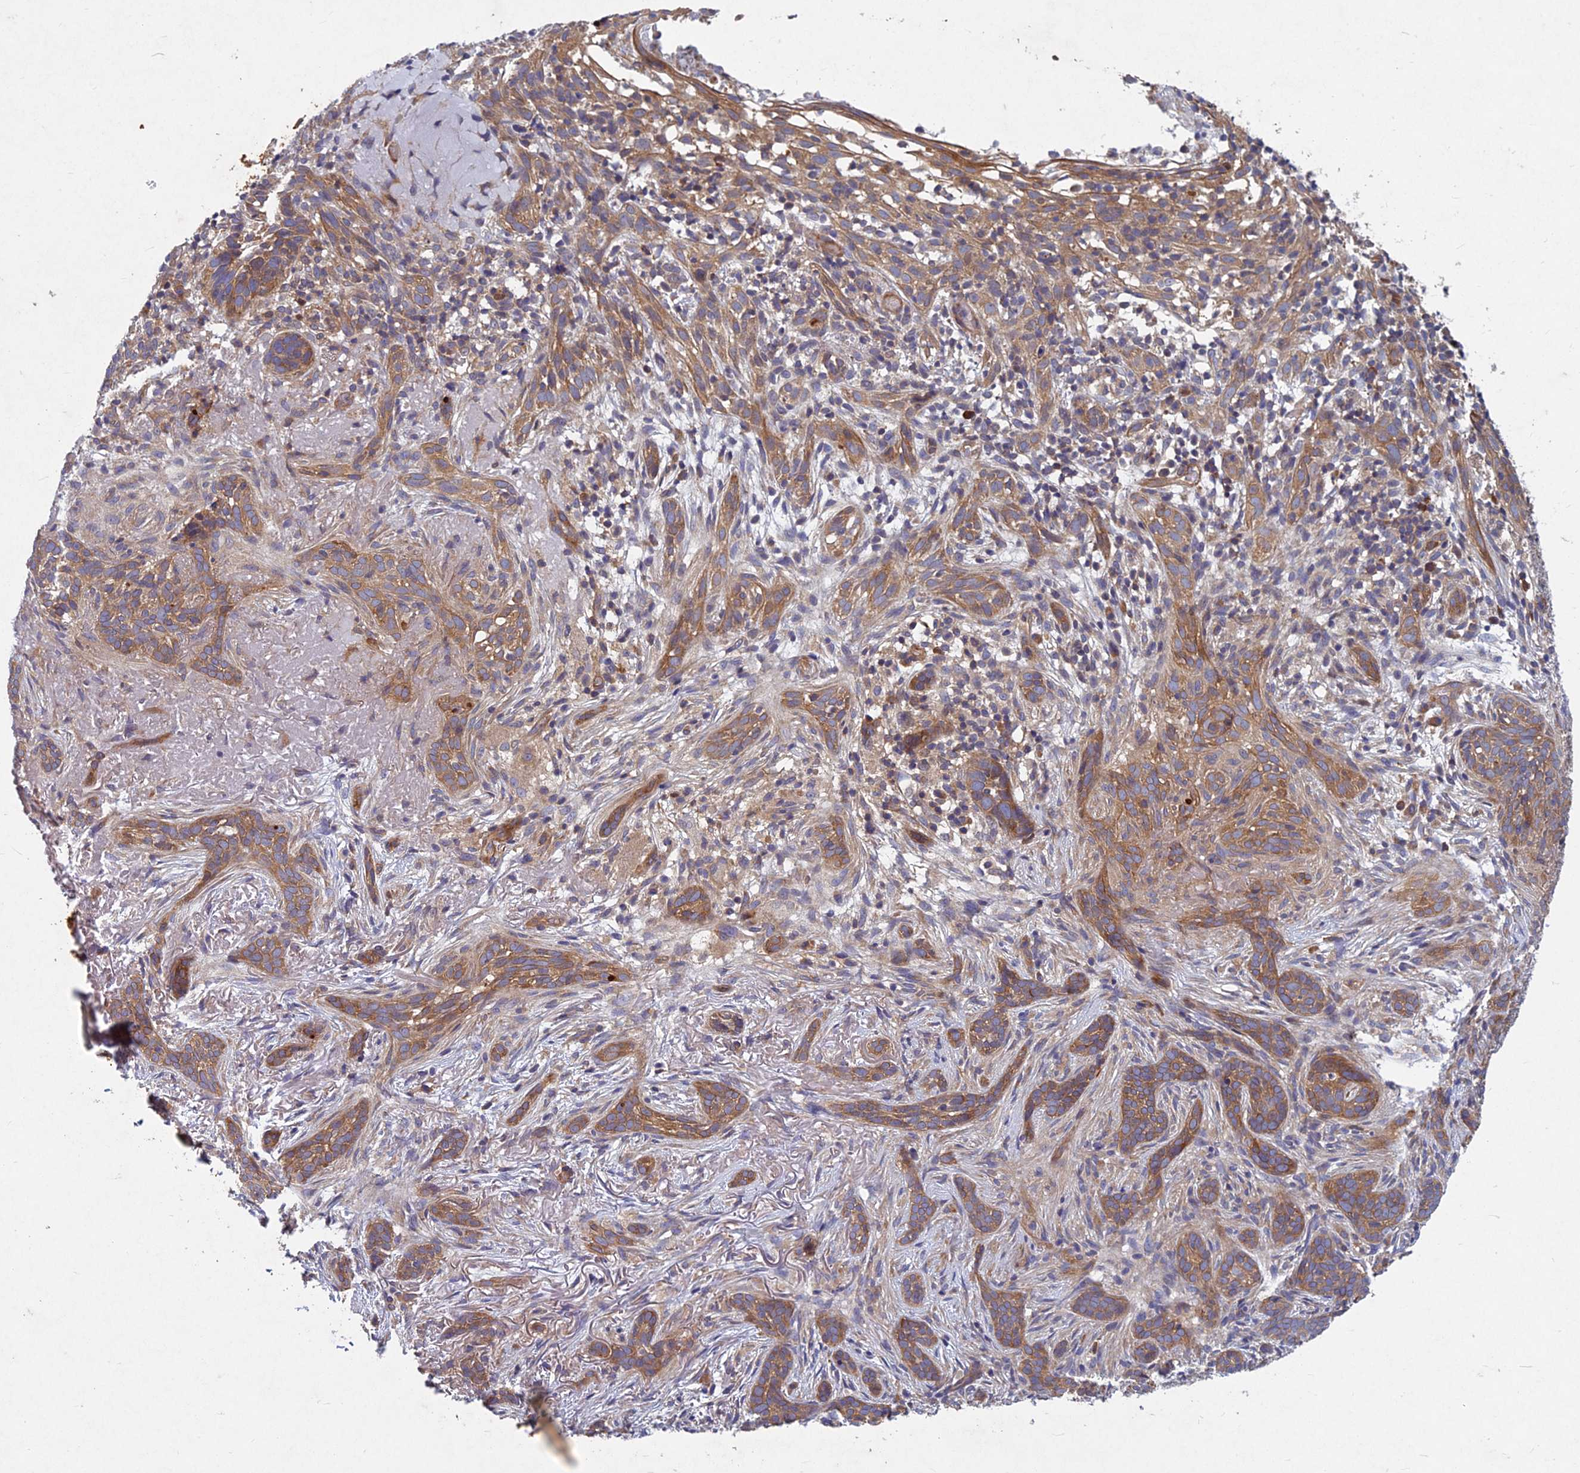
{"staining": {"intensity": "moderate", "quantity": ">75%", "location": "cytoplasmic/membranous"}, "tissue": "skin cancer", "cell_type": "Tumor cells", "image_type": "cancer", "snomed": [{"axis": "morphology", "description": "Basal cell carcinoma"}, {"axis": "topography", "description": "Skin"}], "caption": "Brown immunohistochemical staining in skin basal cell carcinoma displays moderate cytoplasmic/membranous staining in about >75% of tumor cells.", "gene": "NCAPG", "patient": {"sex": "male", "age": 71}}